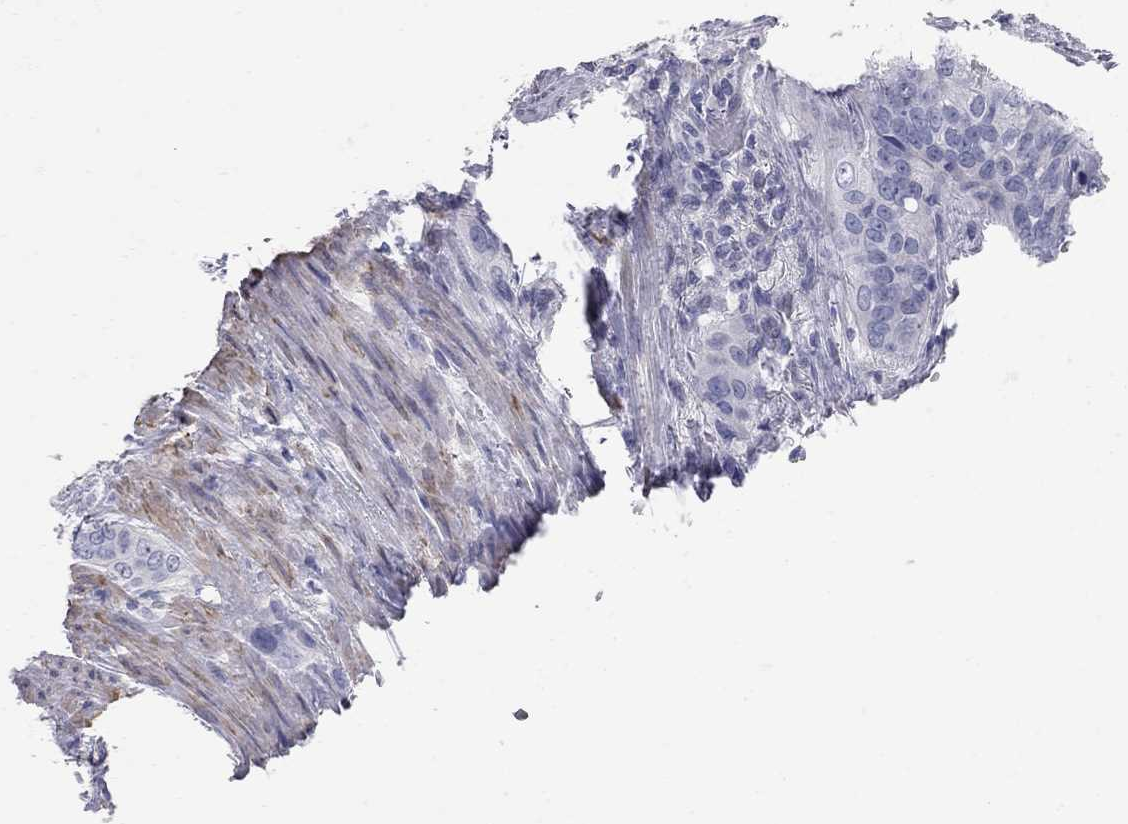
{"staining": {"intensity": "negative", "quantity": "none", "location": "none"}, "tissue": "urothelial cancer", "cell_type": "Tumor cells", "image_type": "cancer", "snomed": [{"axis": "morphology", "description": "Urothelial carcinoma, High grade"}, {"axis": "topography", "description": "Urinary bladder"}], "caption": "Histopathology image shows no protein expression in tumor cells of urothelial cancer tissue.", "gene": "BPIFB1", "patient": {"sex": "male", "age": 82}}